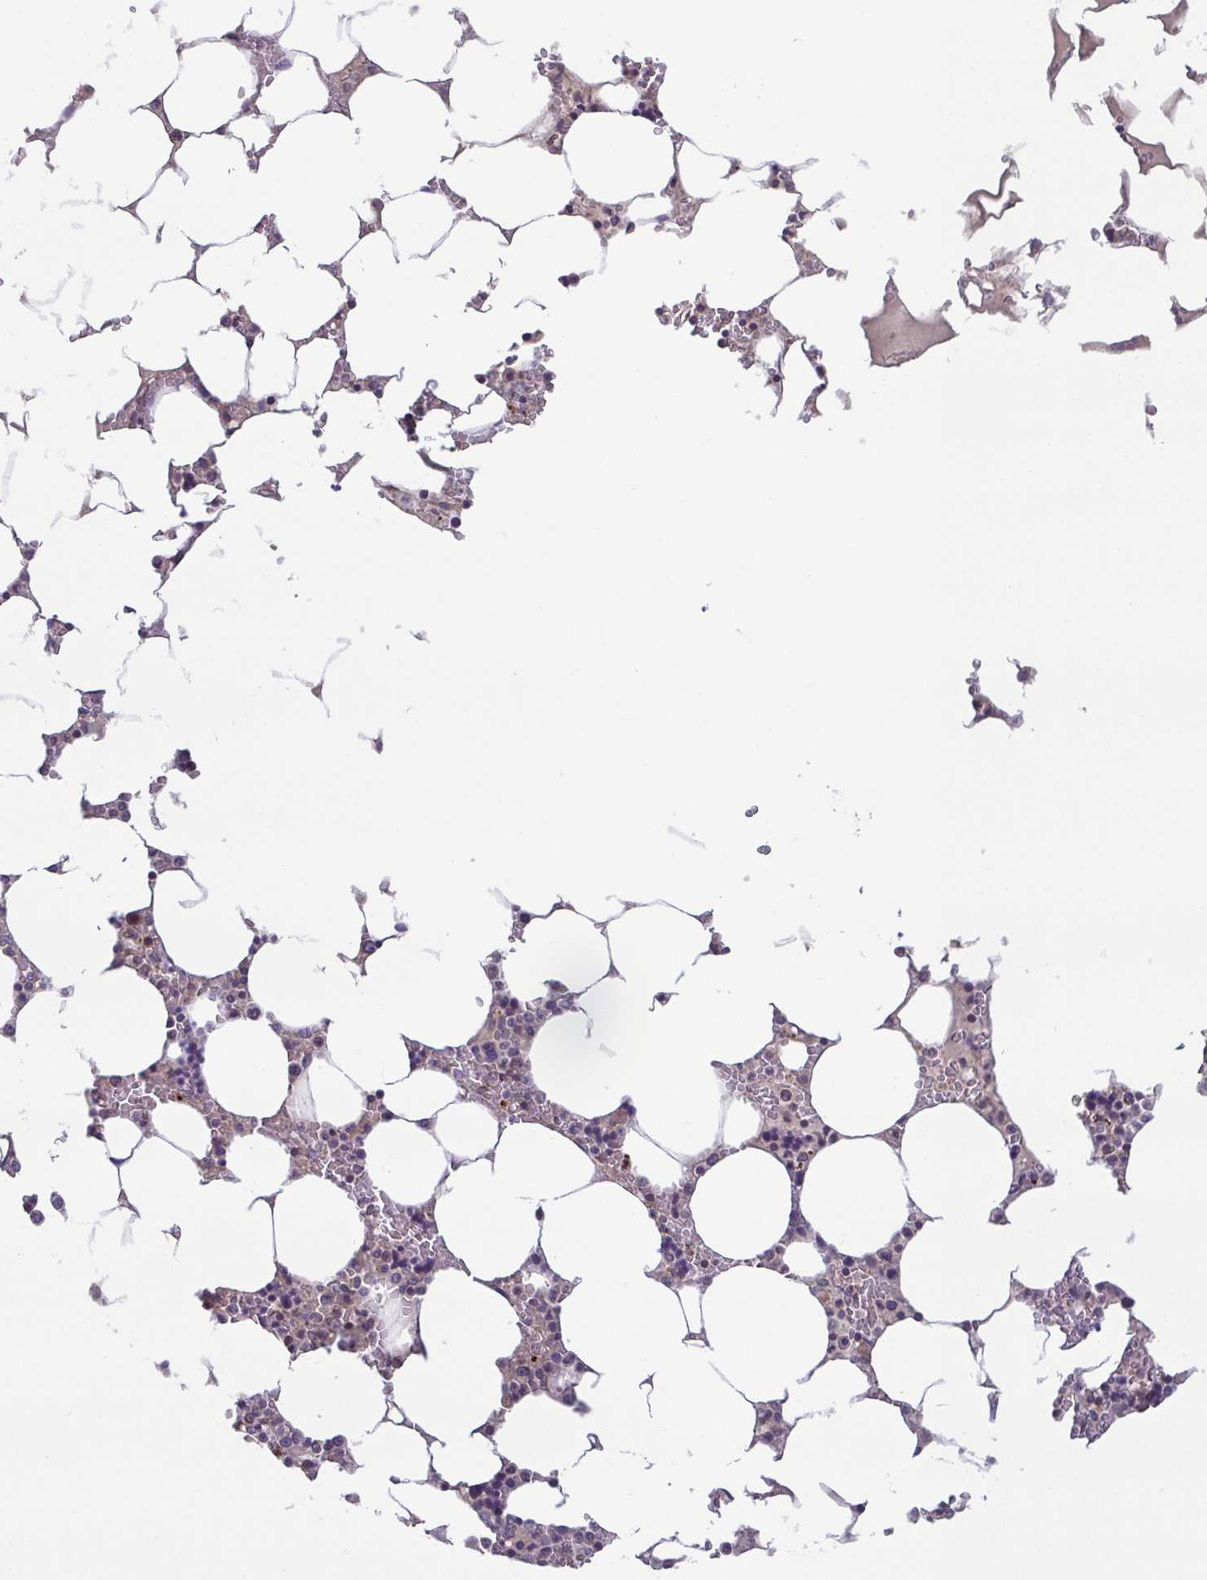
{"staining": {"intensity": "negative", "quantity": "none", "location": "none"}, "tissue": "bone marrow", "cell_type": "Hematopoietic cells", "image_type": "normal", "snomed": [{"axis": "morphology", "description": "Normal tissue, NOS"}, {"axis": "topography", "description": "Bone marrow"}], "caption": "The image demonstrates no significant staining in hematopoietic cells of bone marrow.", "gene": "OSBPL7", "patient": {"sex": "male", "age": 64}}